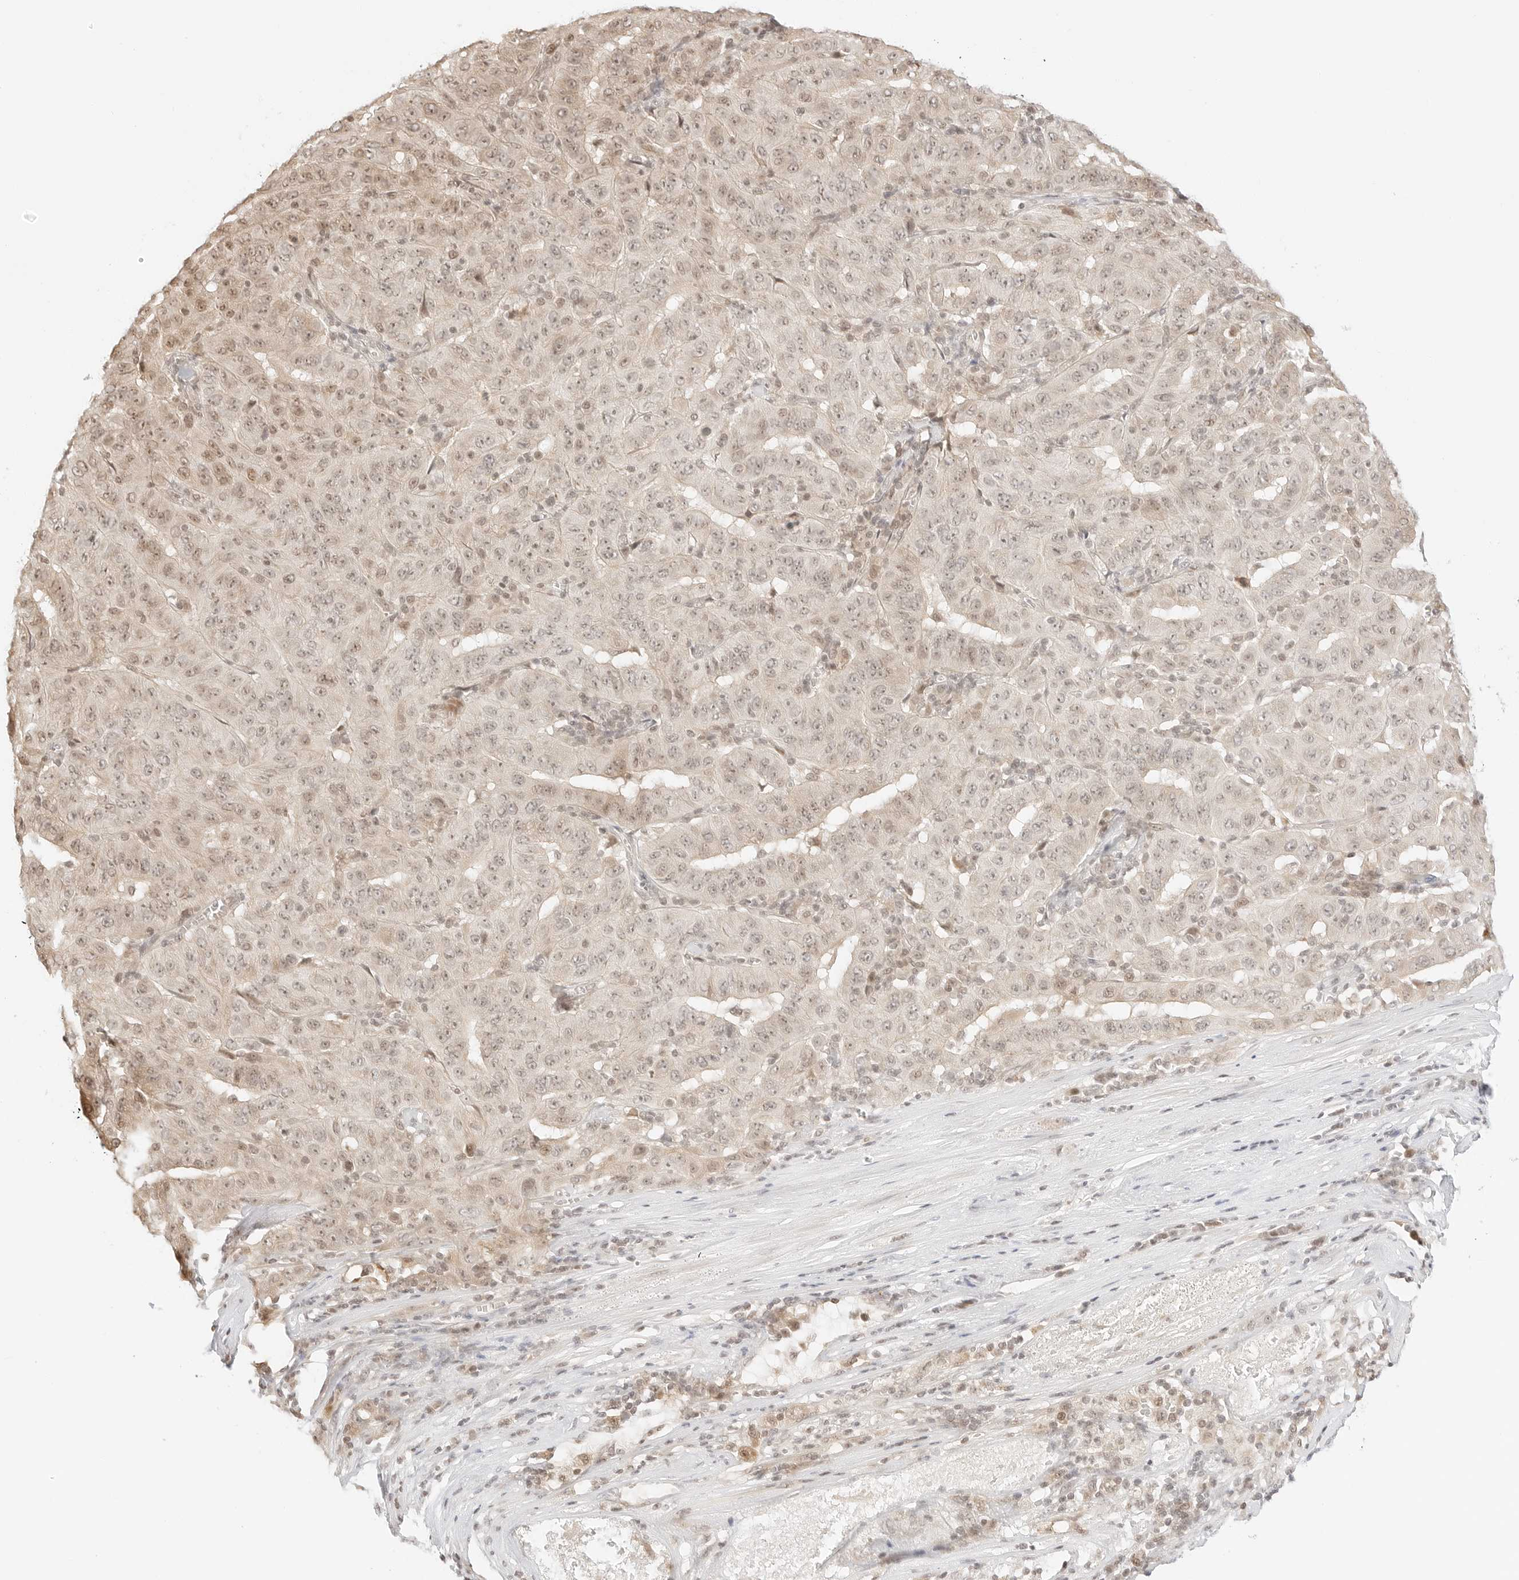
{"staining": {"intensity": "weak", "quantity": "<25%", "location": "cytoplasmic/membranous,nuclear"}, "tissue": "pancreatic cancer", "cell_type": "Tumor cells", "image_type": "cancer", "snomed": [{"axis": "morphology", "description": "Adenocarcinoma, NOS"}, {"axis": "topography", "description": "Pancreas"}], "caption": "DAB immunohistochemical staining of pancreatic cancer (adenocarcinoma) shows no significant staining in tumor cells. (Immunohistochemistry (ihc), brightfield microscopy, high magnification).", "gene": "RPS6KL1", "patient": {"sex": "male", "age": 63}}